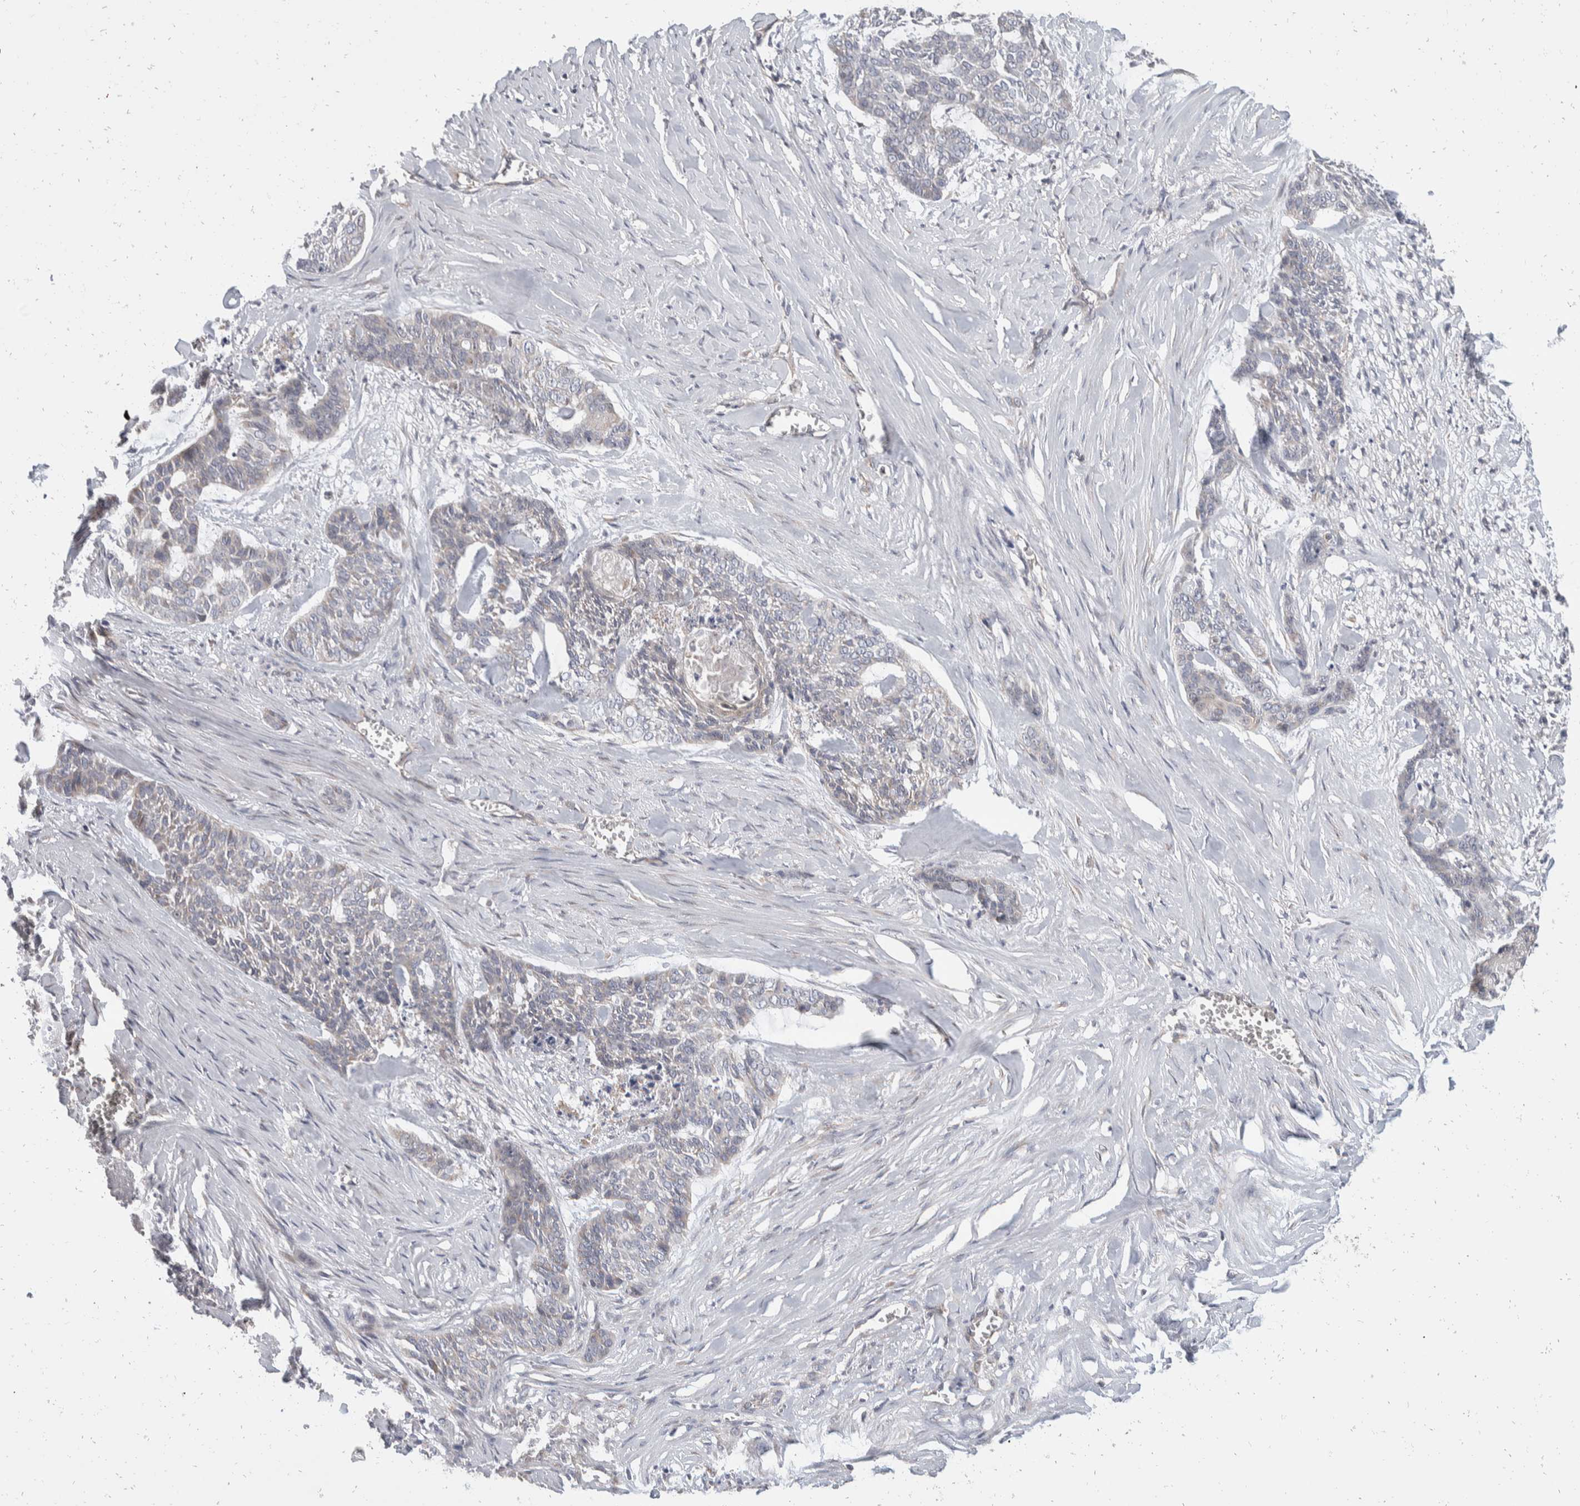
{"staining": {"intensity": "negative", "quantity": "none", "location": "none"}, "tissue": "skin cancer", "cell_type": "Tumor cells", "image_type": "cancer", "snomed": [{"axis": "morphology", "description": "Basal cell carcinoma"}, {"axis": "topography", "description": "Skin"}], "caption": "Immunohistochemistry of human skin cancer (basal cell carcinoma) reveals no positivity in tumor cells.", "gene": "TMEM245", "patient": {"sex": "female", "age": 64}}